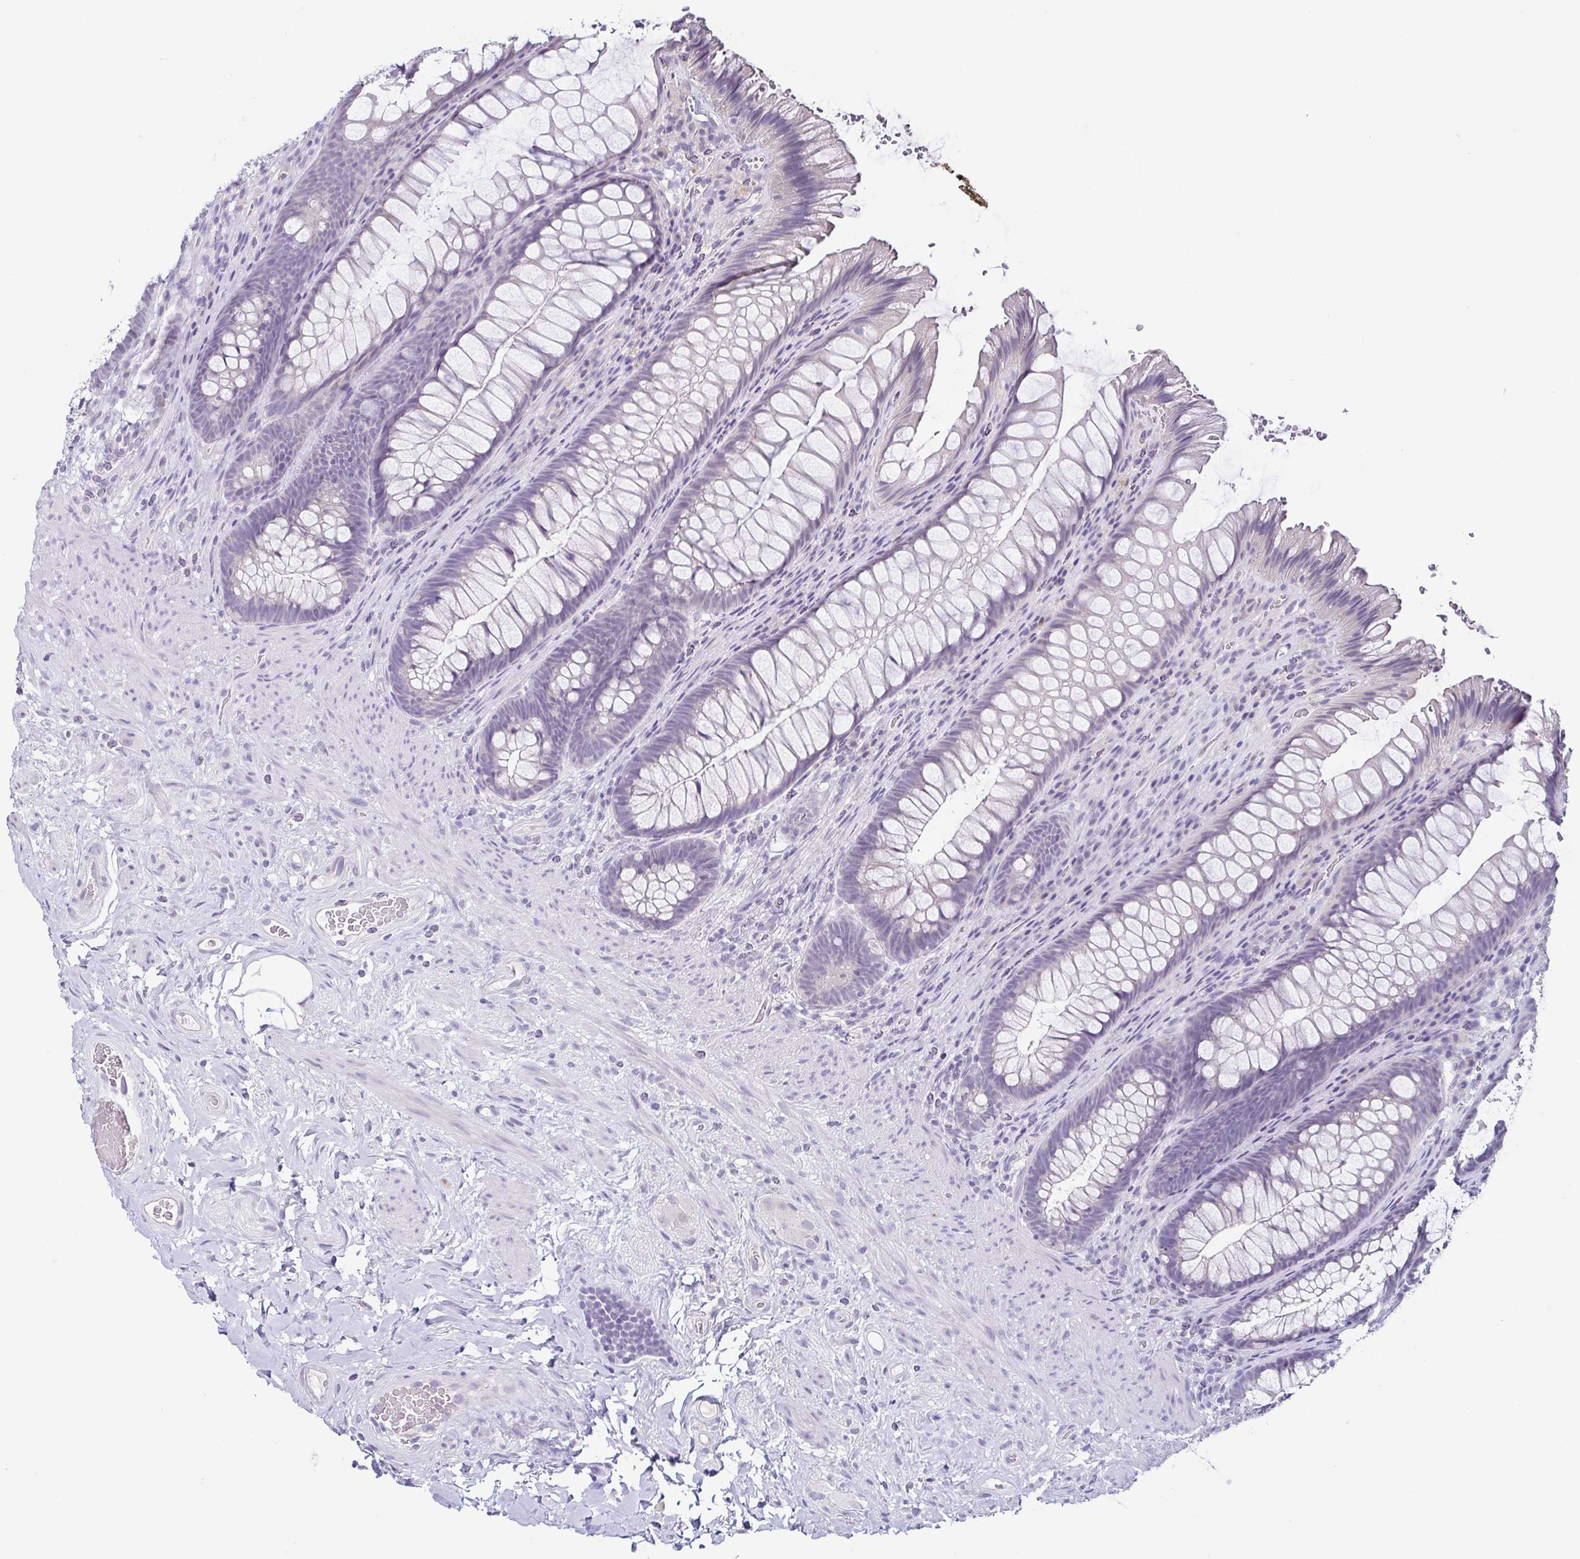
{"staining": {"intensity": "negative", "quantity": "none", "location": "none"}, "tissue": "rectum", "cell_type": "Glandular cells", "image_type": "normal", "snomed": [{"axis": "morphology", "description": "Normal tissue, NOS"}, {"axis": "topography", "description": "Rectum"}], "caption": "Glandular cells show no significant protein staining in unremarkable rectum. The staining was performed using DAB to visualize the protein expression in brown, while the nuclei were stained in blue with hematoxylin (Magnification: 20x).", "gene": "TP73", "patient": {"sex": "male", "age": 53}}